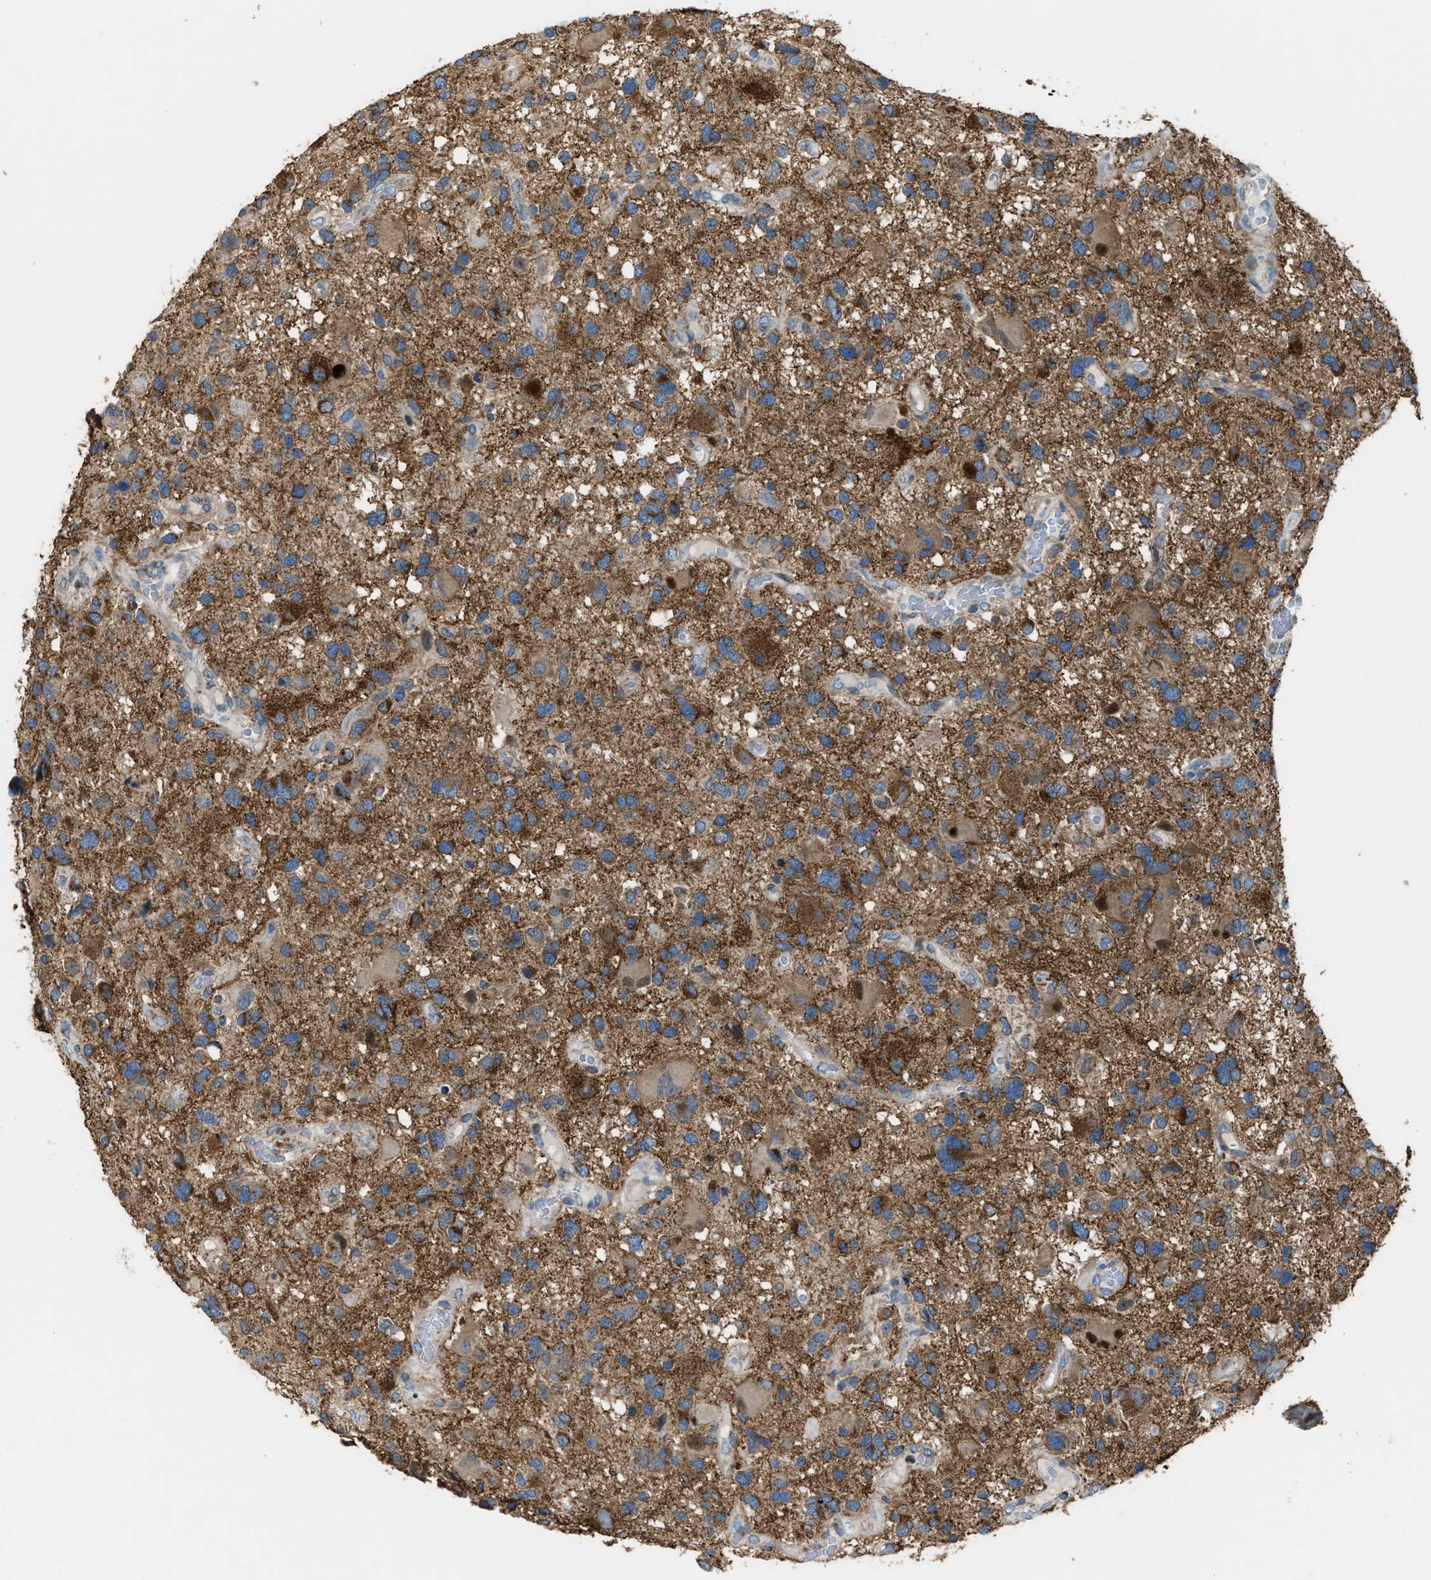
{"staining": {"intensity": "moderate", "quantity": ">75%", "location": "cytoplasmic/membranous"}, "tissue": "glioma", "cell_type": "Tumor cells", "image_type": "cancer", "snomed": [{"axis": "morphology", "description": "Glioma, malignant, High grade"}, {"axis": "topography", "description": "Brain"}], "caption": "A brown stain highlights moderate cytoplasmic/membranous positivity of a protein in human glioma tumor cells. The protein is shown in brown color, while the nuclei are stained blue.", "gene": "SLC25A11", "patient": {"sex": "male", "age": 33}}